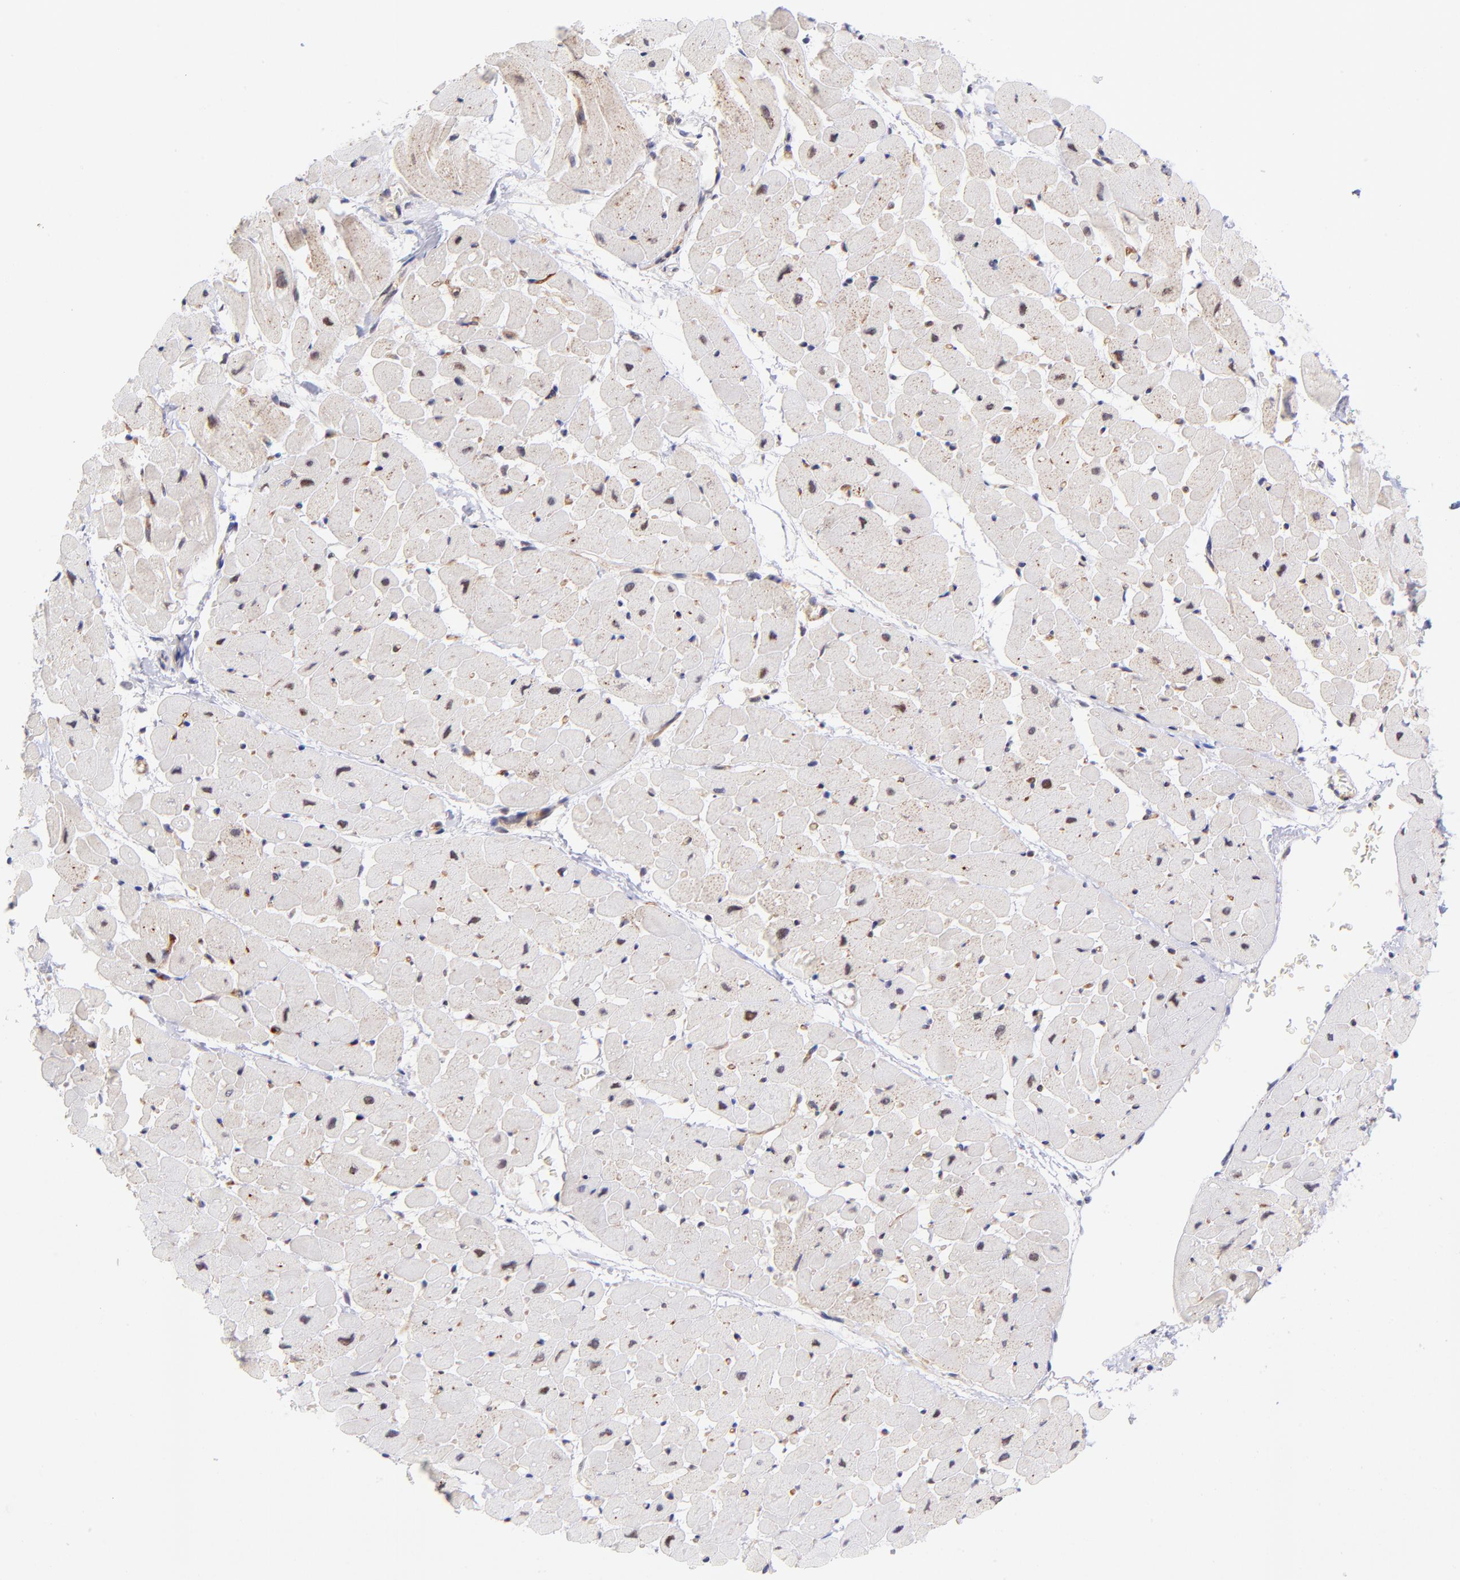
{"staining": {"intensity": "weak", "quantity": "<25%", "location": "nuclear"}, "tissue": "heart muscle", "cell_type": "Cardiomyocytes", "image_type": "normal", "snomed": [{"axis": "morphology", "description": "Normal tissue, NOS"}, {"axis": "topography", "description": "Heart"}], "caption": "DAB immunohistochemical staining of unremarkable heart muscle reveals no significant staining in cardiomyocytes.", "gene": "SOX6", "patient": {"sex": "male", "age": 45}}